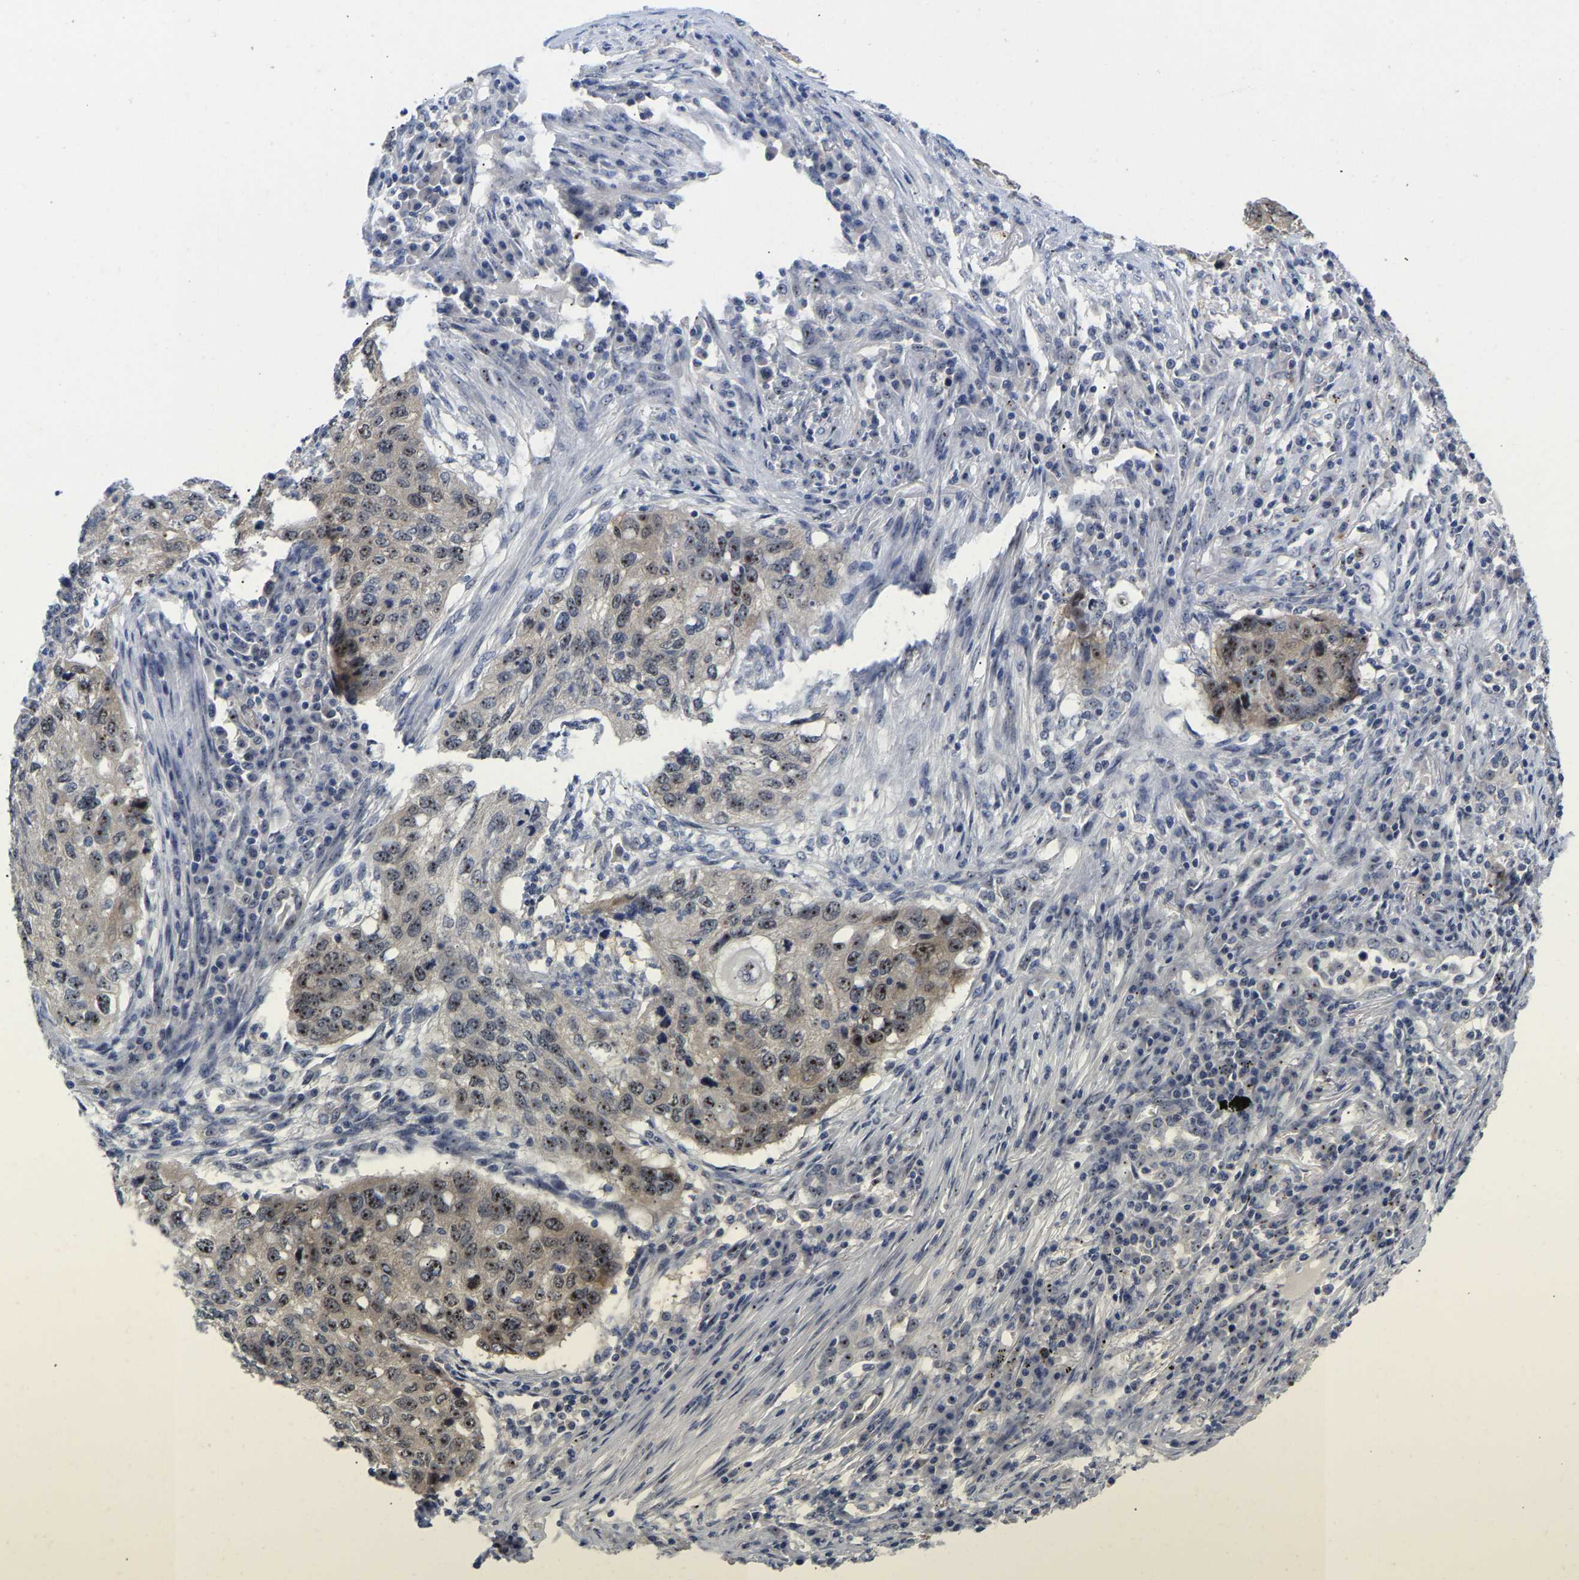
{"staining": {"intensity": "moderate", "quantity": ">75%", "location": "cytoplasmic/membranous,nuclear"}, "tissue": "lung cancer", "cell_type": "Tumor cells", "image_type": "cancer", "snomed": [{"axis": "morphology", "description": "Squamous cell carcinoma, NOS"}, {"axis": "topography", "description": "Lung"}], "caption": "DAB (3,3'-diaminobenzidine) immunohistochemical staining of human squamous cell carcinoma (lung) demonstrates moderate cytoplasmic/membranous and nuclear protein staining in approximately >75% of tumor cells.", "gene": "NLE1", "patient": {"sex": "female", "age": 63}}